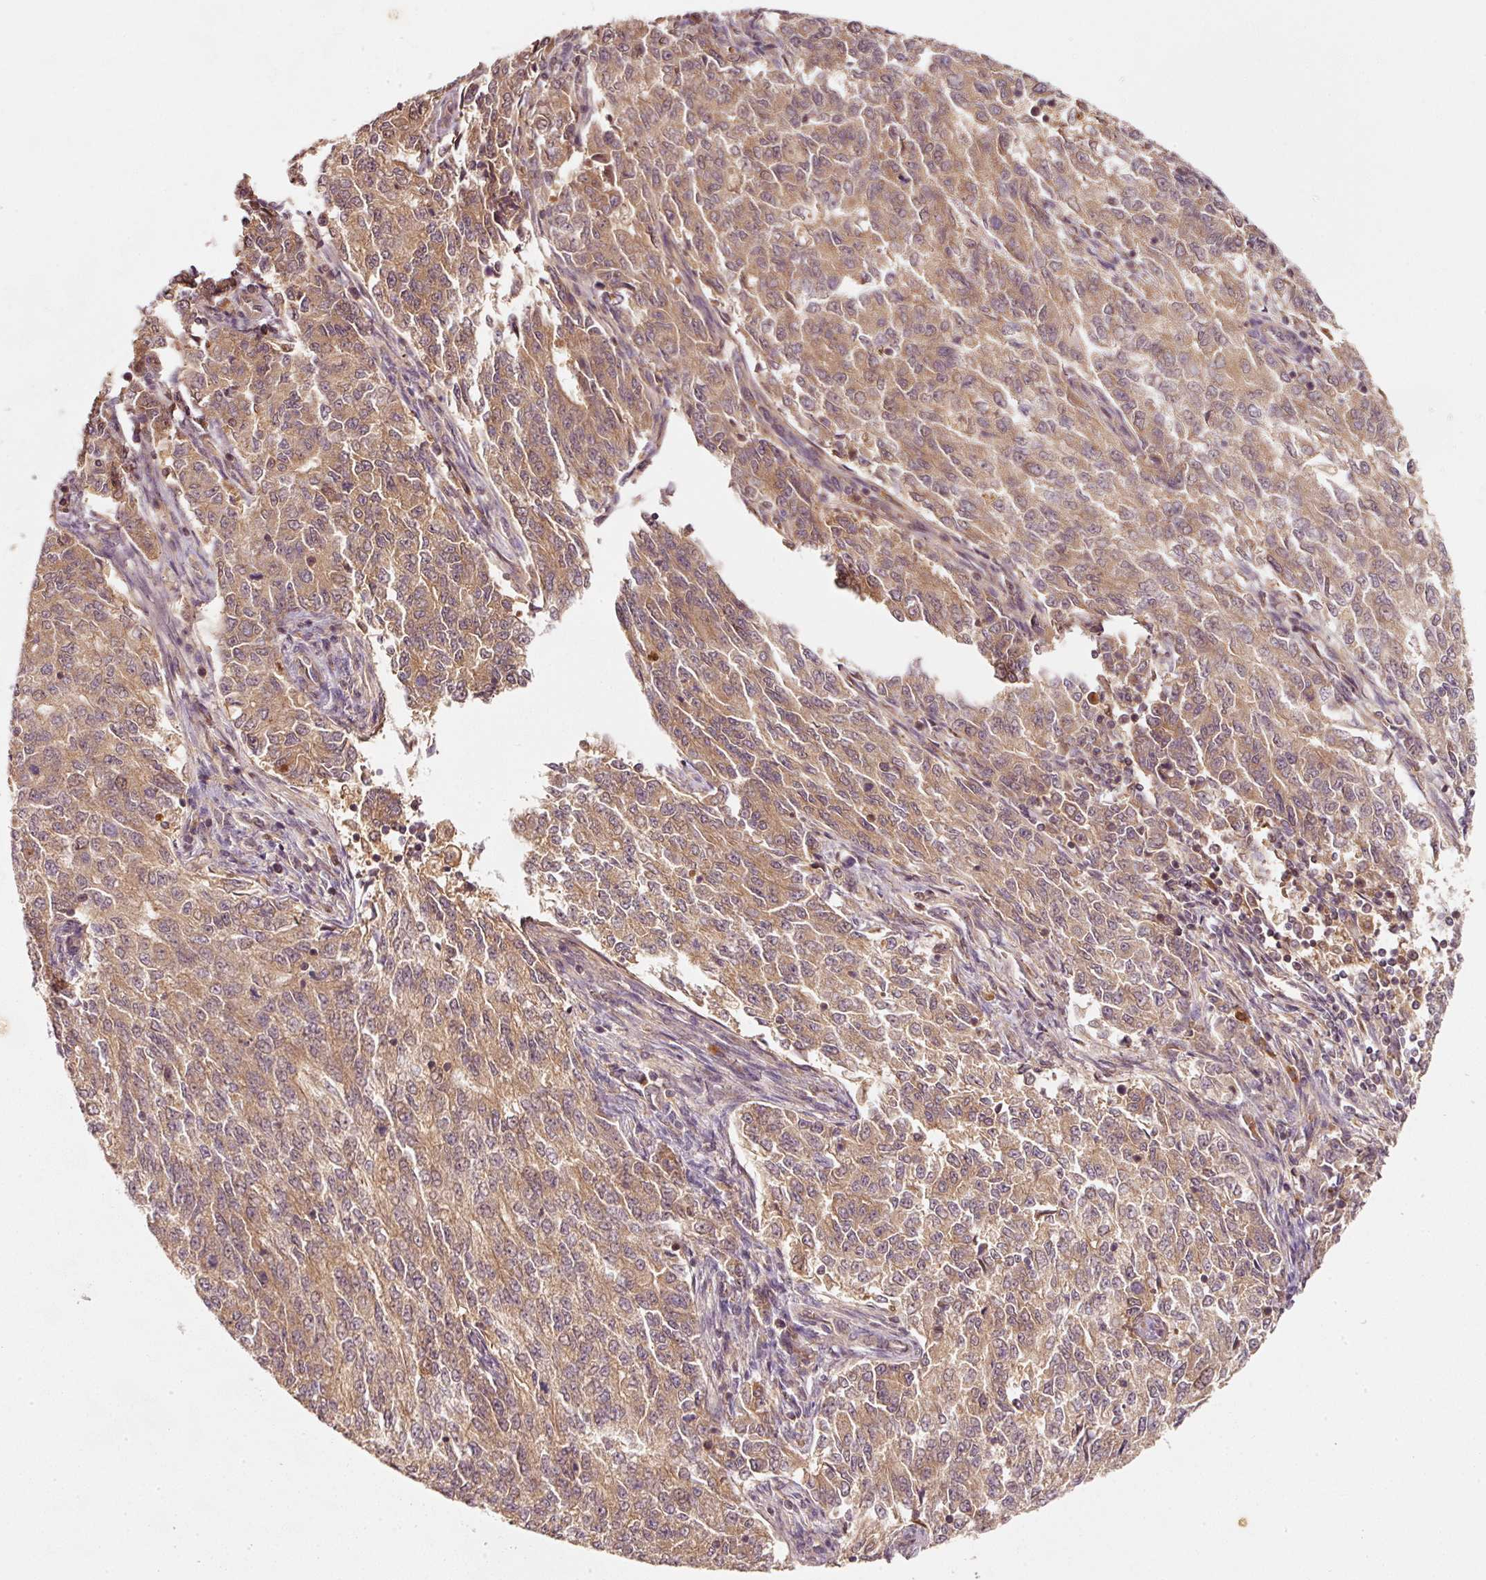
{"staining": {"intensity": "moderate", "quantity": ">75%", "location": "cytoplasmic/membranous"}, "tissue": "endometrial cancer", "cell_type": "Tumor cells", "image_type": "cancer", "snomed": [{"axis": "morphology", "description": "Adenocarcinoma, NOS"}, {"axis": "topography", "description": "Endometrium"}], "caption": "This histopathology image exhibits immunohistochemistry staining of human adenocarcinoma (endometrial), with medium moderate cytoplasmic/membranous staining in about >75% of tumor cells.", "gene": "RRAS2", "patient": {"sex": "female", "age": 50}}